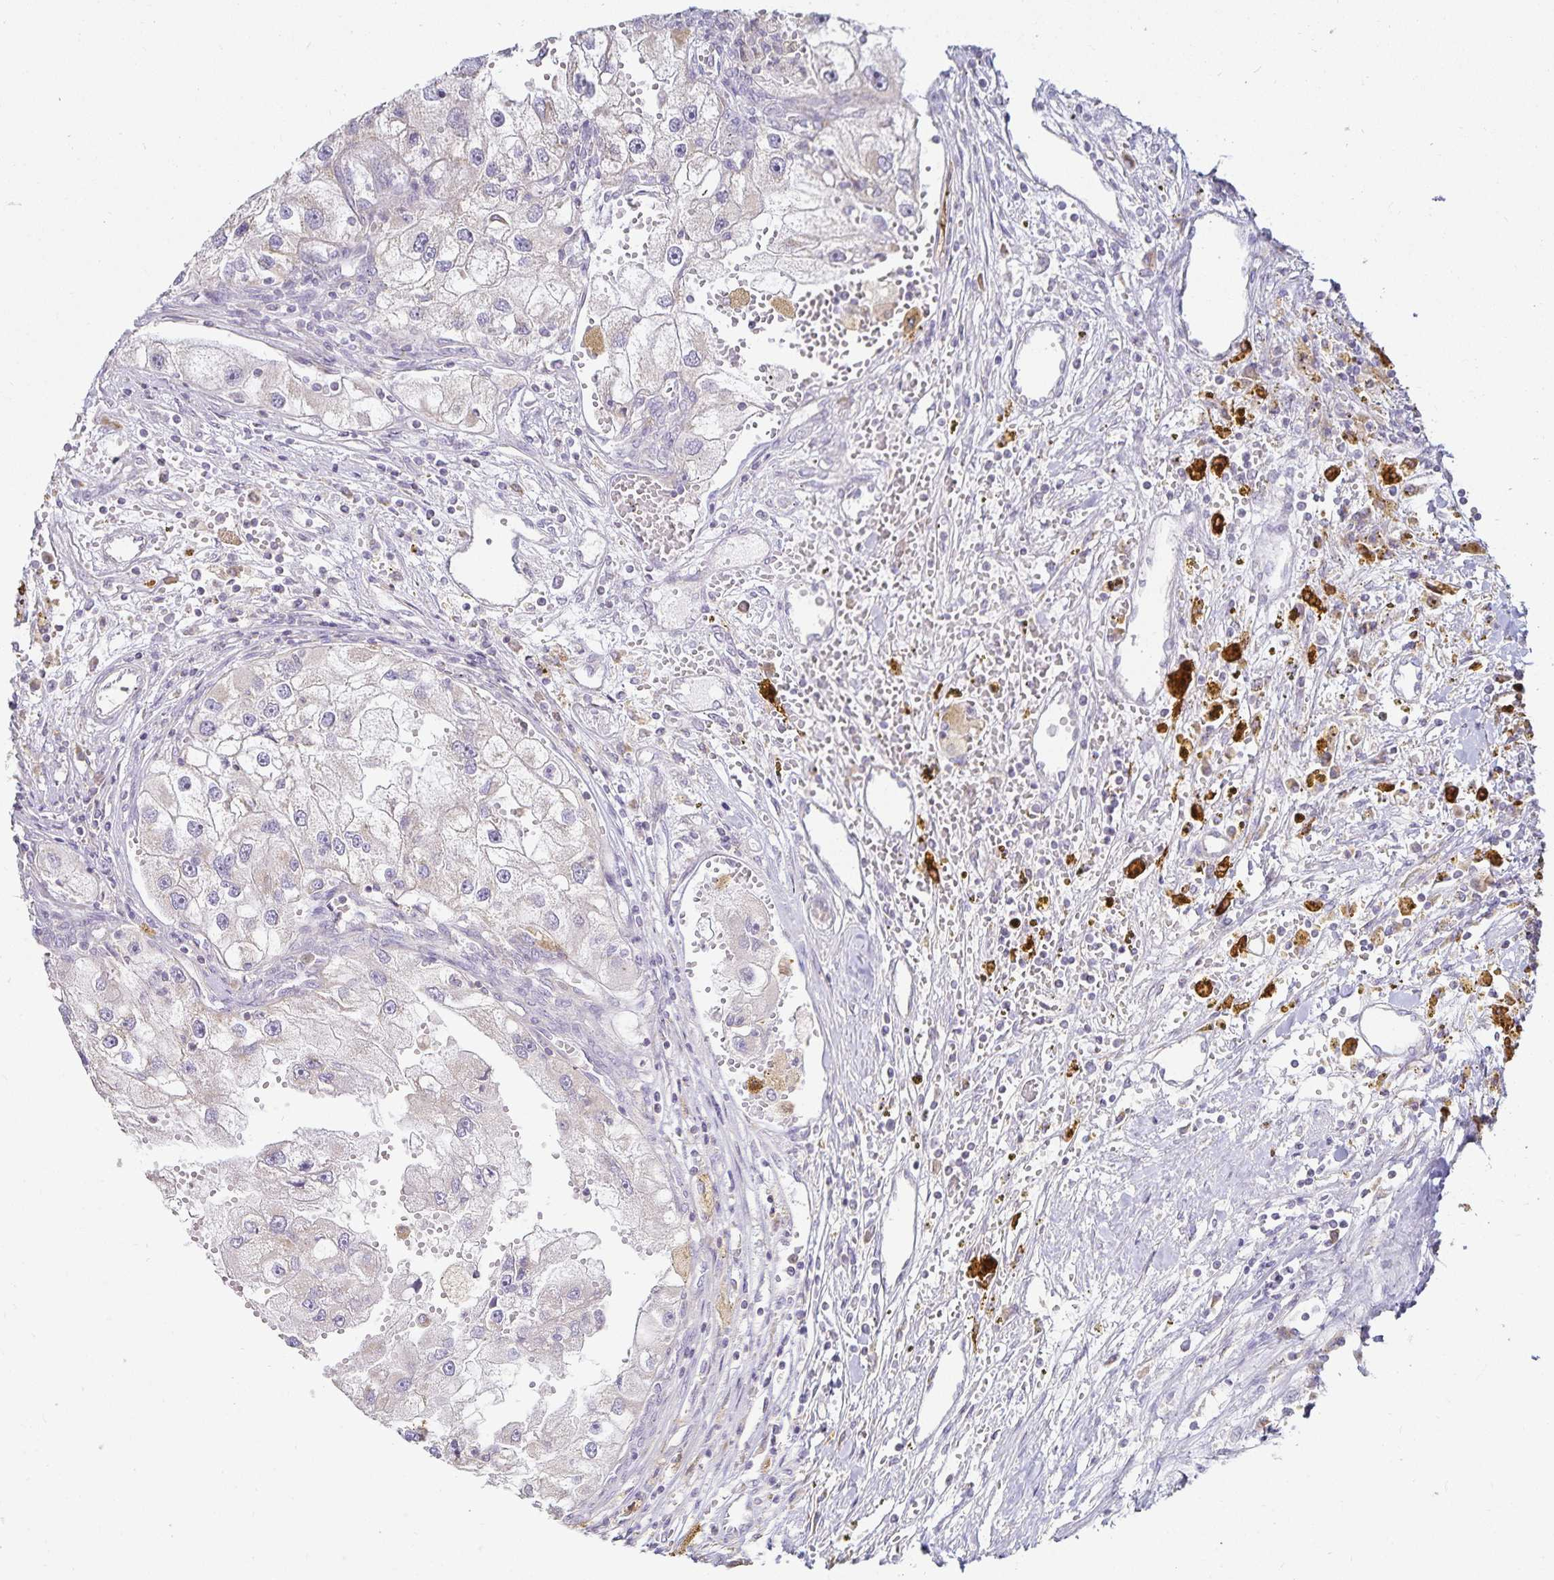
{"staining": {"intensity": "negative", "quantity": "none", "location": "none"}, "tissue": "renal cancer", "cell_type": "Tumor cells", "image_type": "cancer", "snomed": [{"axis": "morphology", "description": "Adenocarcinoma, NOS"}, {"axis": "topography", "description": "Kidney"}], "caption": "This micrograph is of renal cancer (adenocarcinoma) stained with immunohistochemistry to label a protein in brown with the nuclei are counter-stained blue. There is no positivity in tumor cells.", "gene": "GP2", "patient": {"sex": "male", "age": 63}}